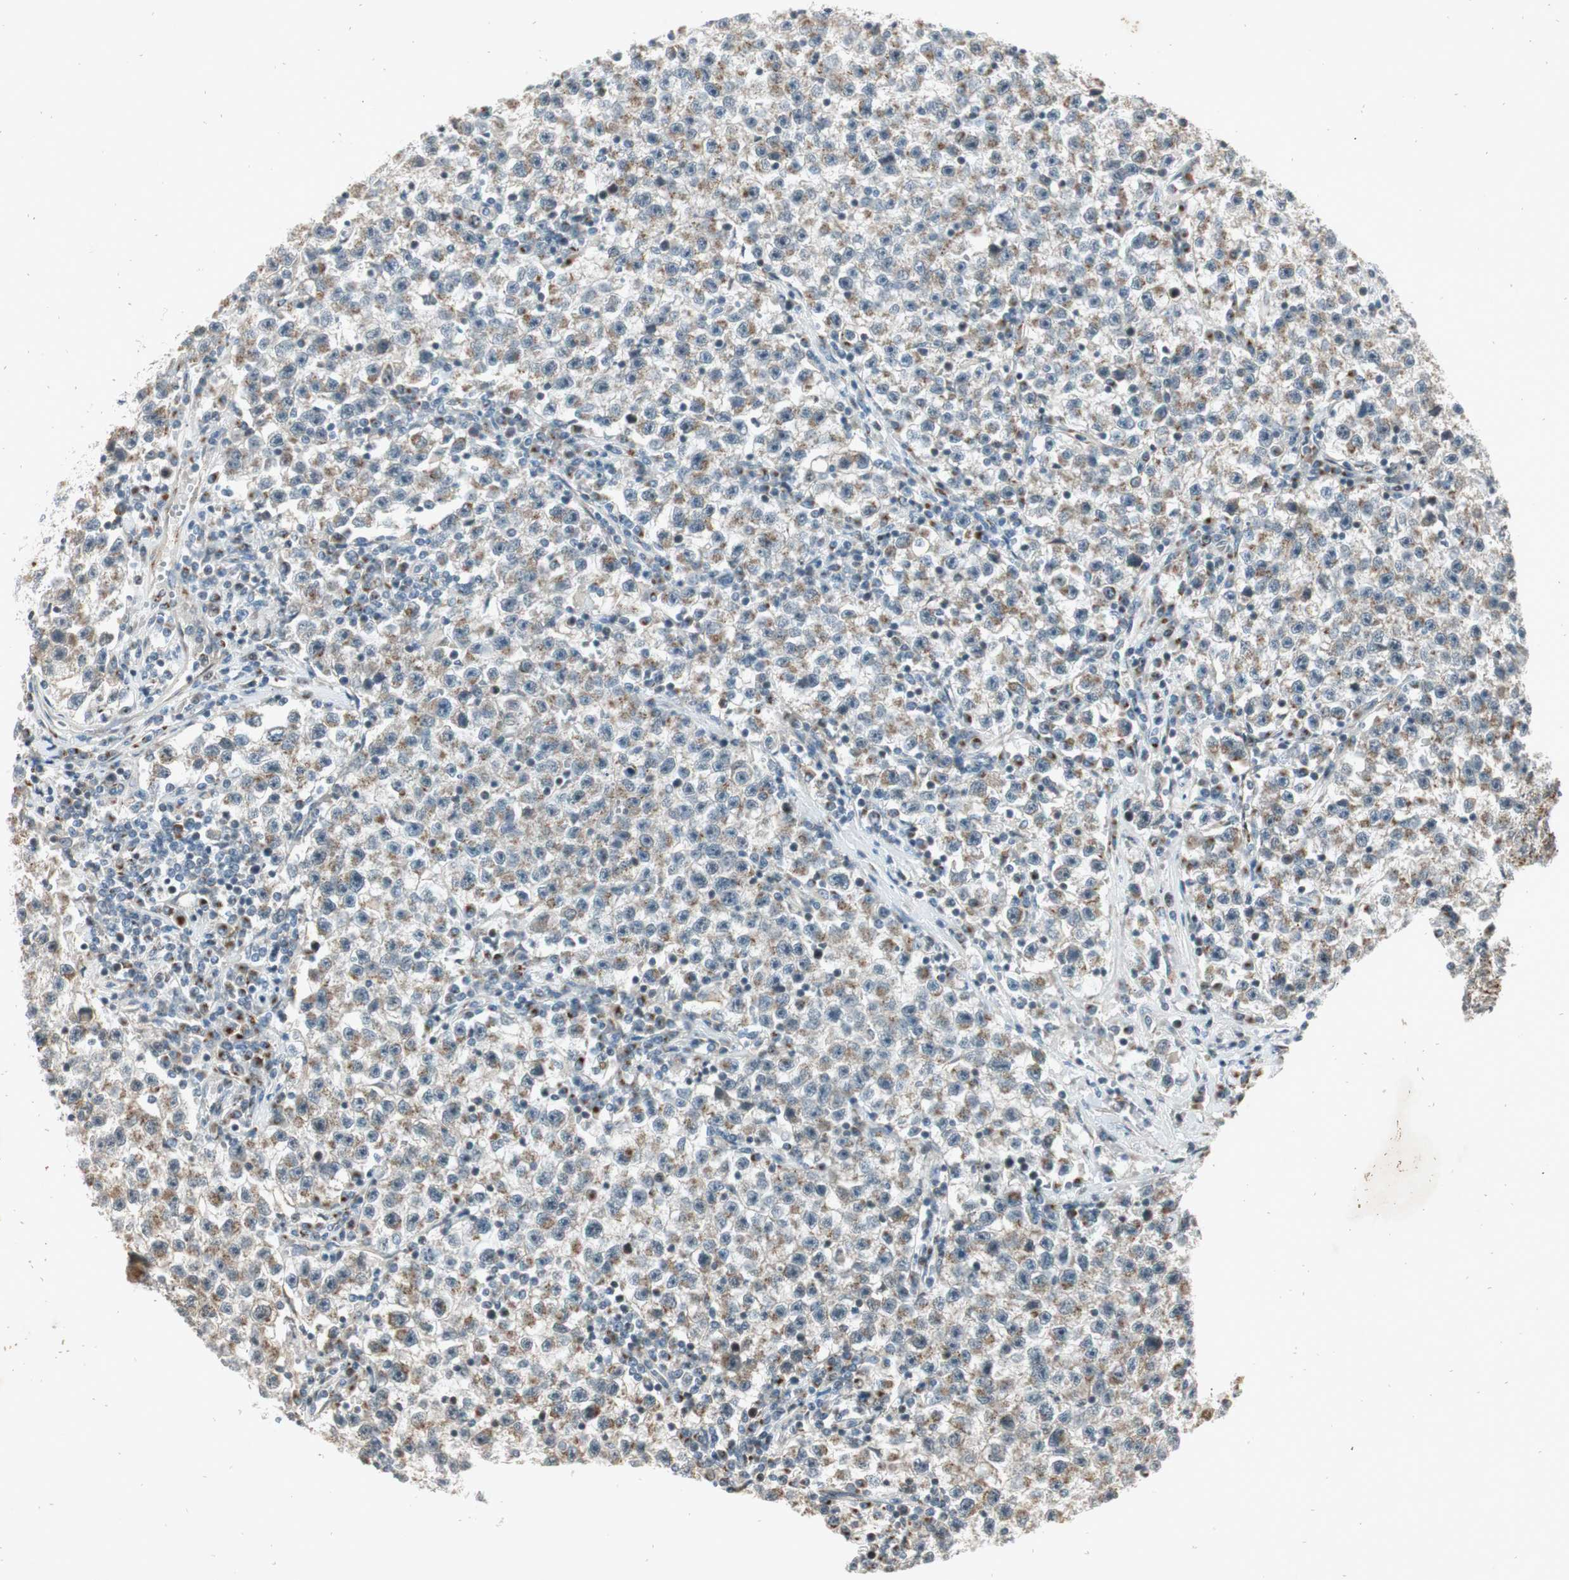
{"staining": {"intensity": "weak", "quantity": "25%-75%", "location": "cytoplasmic/membranous"}, "tissue": "testis cancer", "cell_type": "Tumor cells", "image_type": "cancer", "snomed": [{"axis": "morphology", "description": "Seminoma, NOS"}, {"axis": "topography", "description": "Testis"}], "caption": "A low amount of weak cytoplasmic/membranous staining is identified in approximately 25%-75% of tumor cells in testis cancer tissue.", "gene": "NEO1", "patient": {"sex": "male", "age": 22}}